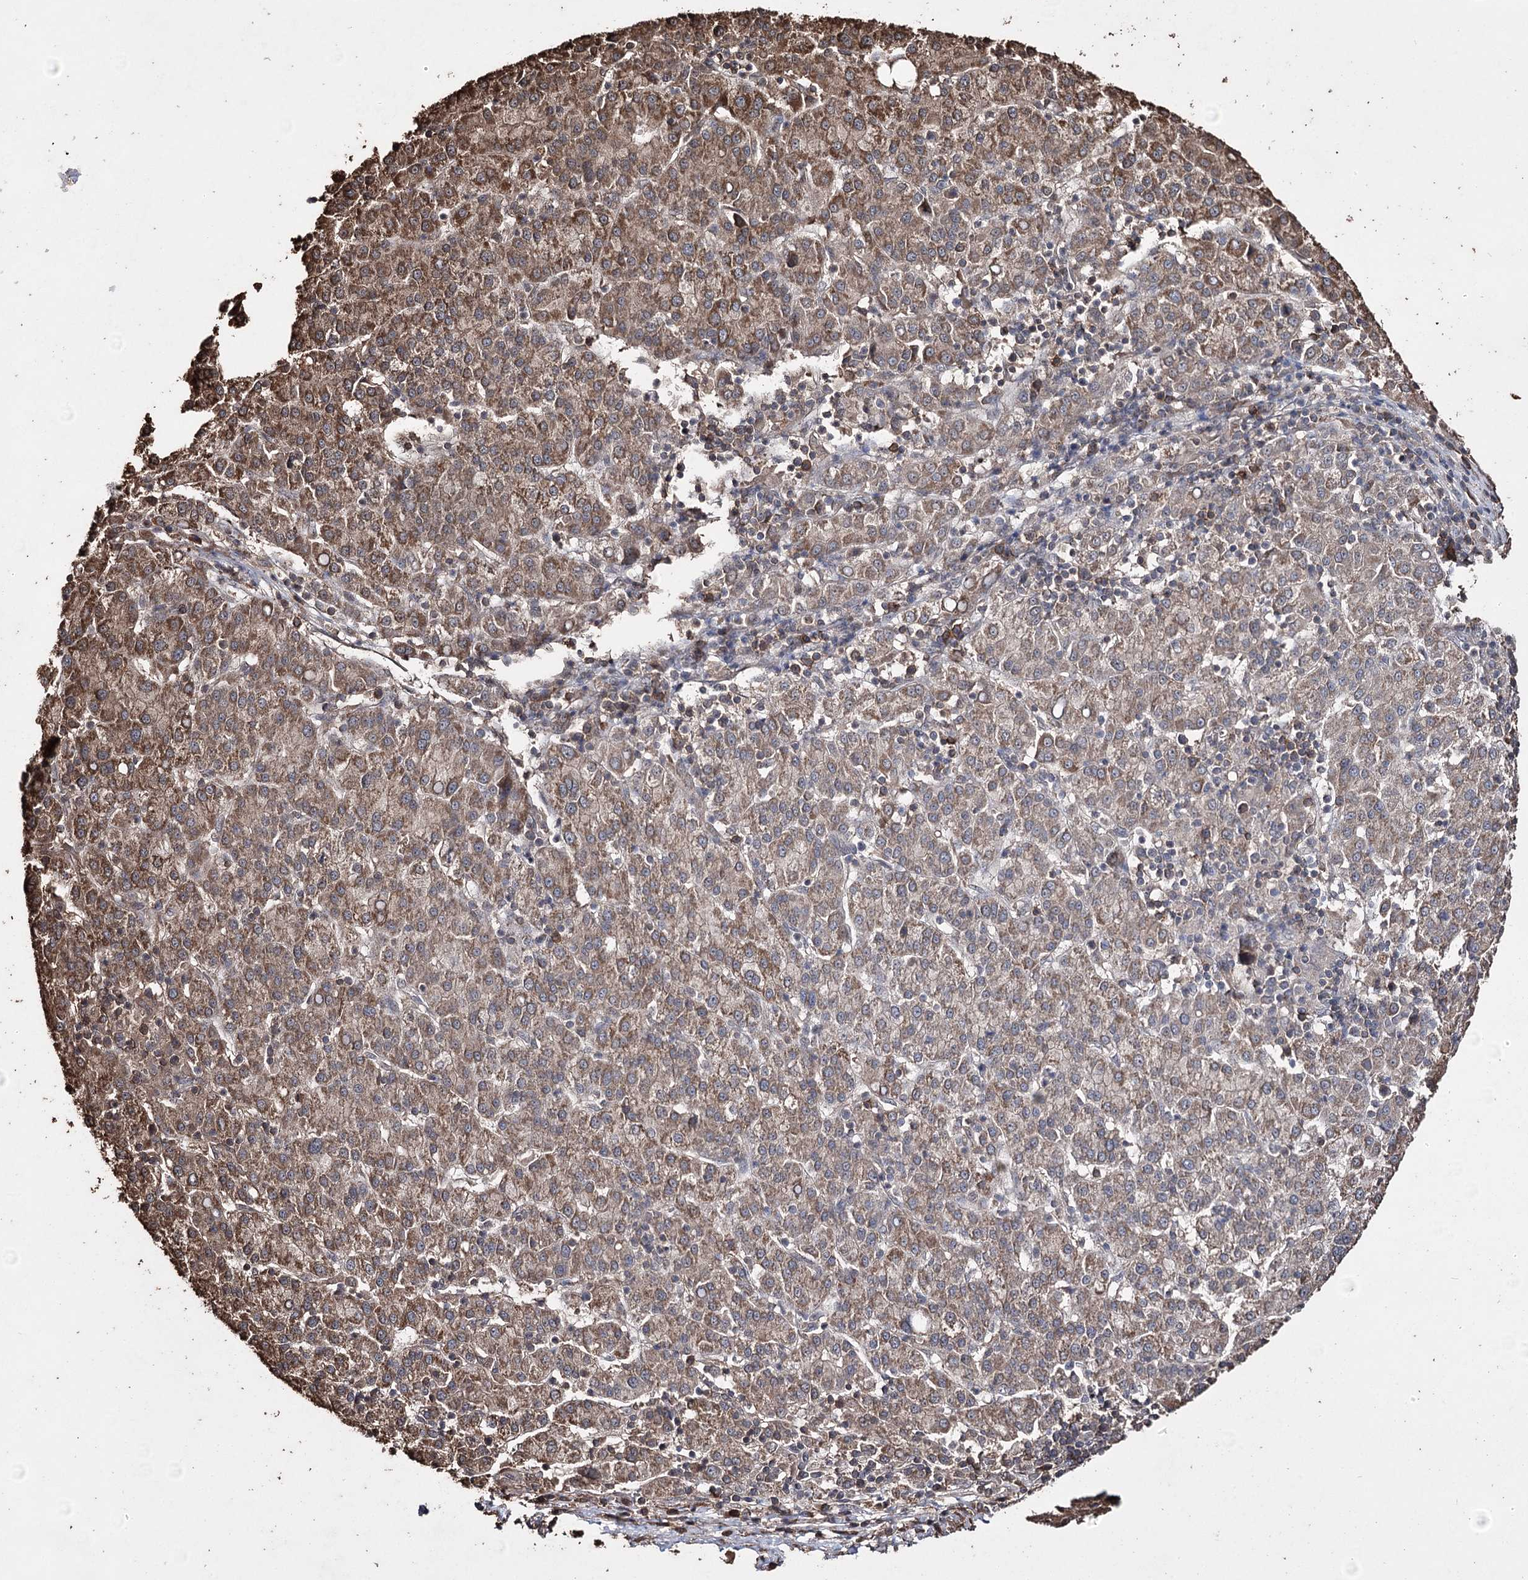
{"staining": {"intensity": "moderate", "quantity": ">75%", "location": "cytoplasmic/membranous"}, "tissue": "liver cancer", "cell_type": "Tumor cells", "image_type": "cancer", "snomed": [{"axis": "morphology", "description": "Carcinoma, Hepatocellular, NOS"}, {"axis": "topography", "description": "Liver"}], "caption": "Liver cancer (hepatocellular carcinoma) stained with immunohistochemistry (IHC) displays moderate cytoplasmic/membranous staining in about >75% of tumor cells.", "gene": "ZNF662", "patient": {"sex": "female", "age": 58}}